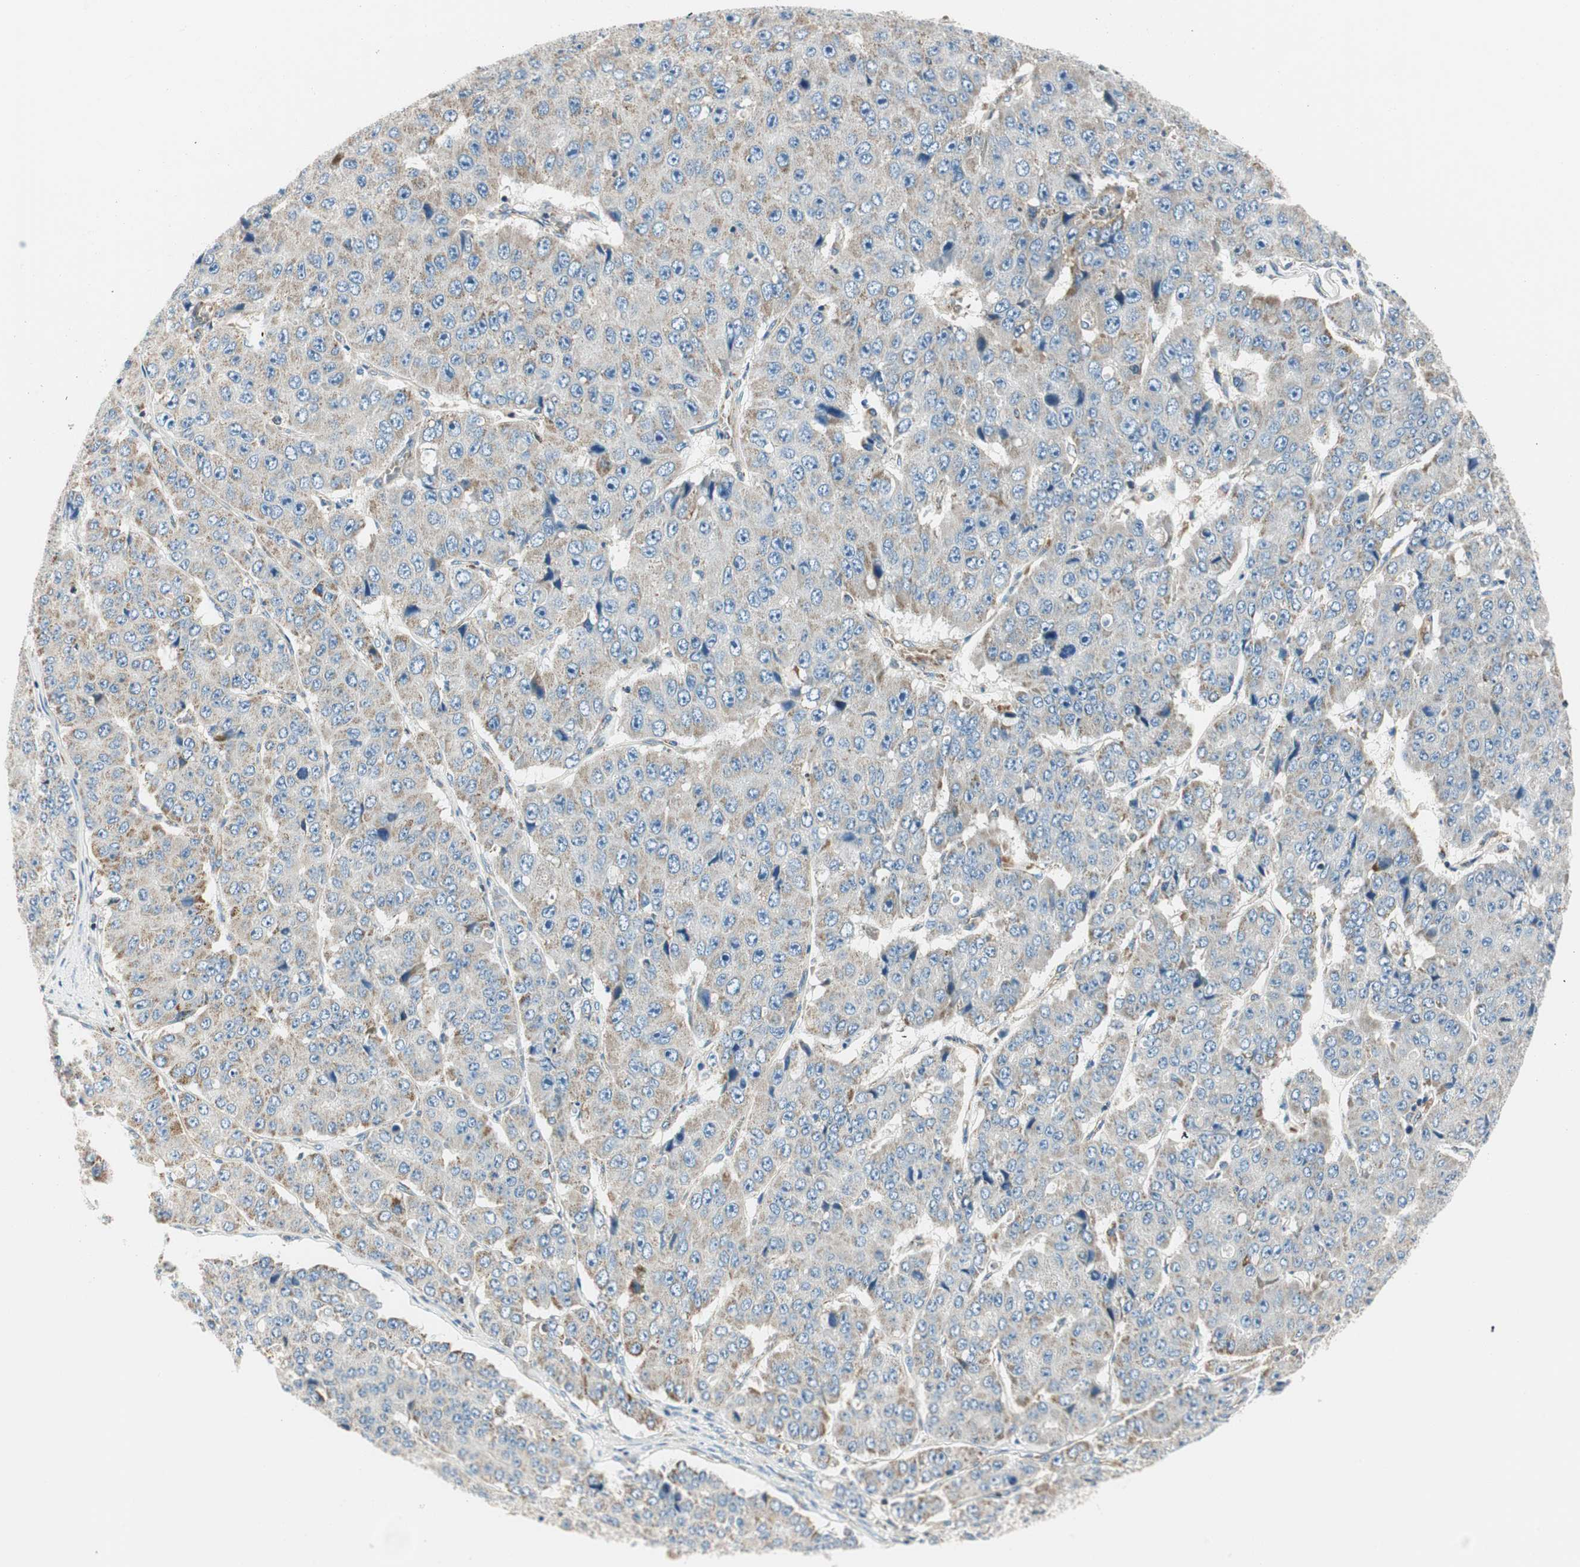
{"staining": {"intensity": "weak", "quantity": "25%-75%", "location": "cytoplasmic/membranous"}, "tissue": "pancreatic cancer", "cell_type": "Tumor cells", "image_type": "cancer", "snomed": [{"axis": "morphology", "description": "Adenocarcinoma, NOS"}, {"axis": "topography", "description": "Pancreas"}], "caption": "Pancreatic cancer stained with immunohistochemistry displays weak cytoplasmic/membranous positivity in approximately 25%-75% of tumor cells.", "gene": "RORB", "patient": {"sex": "male", "age": 50}}